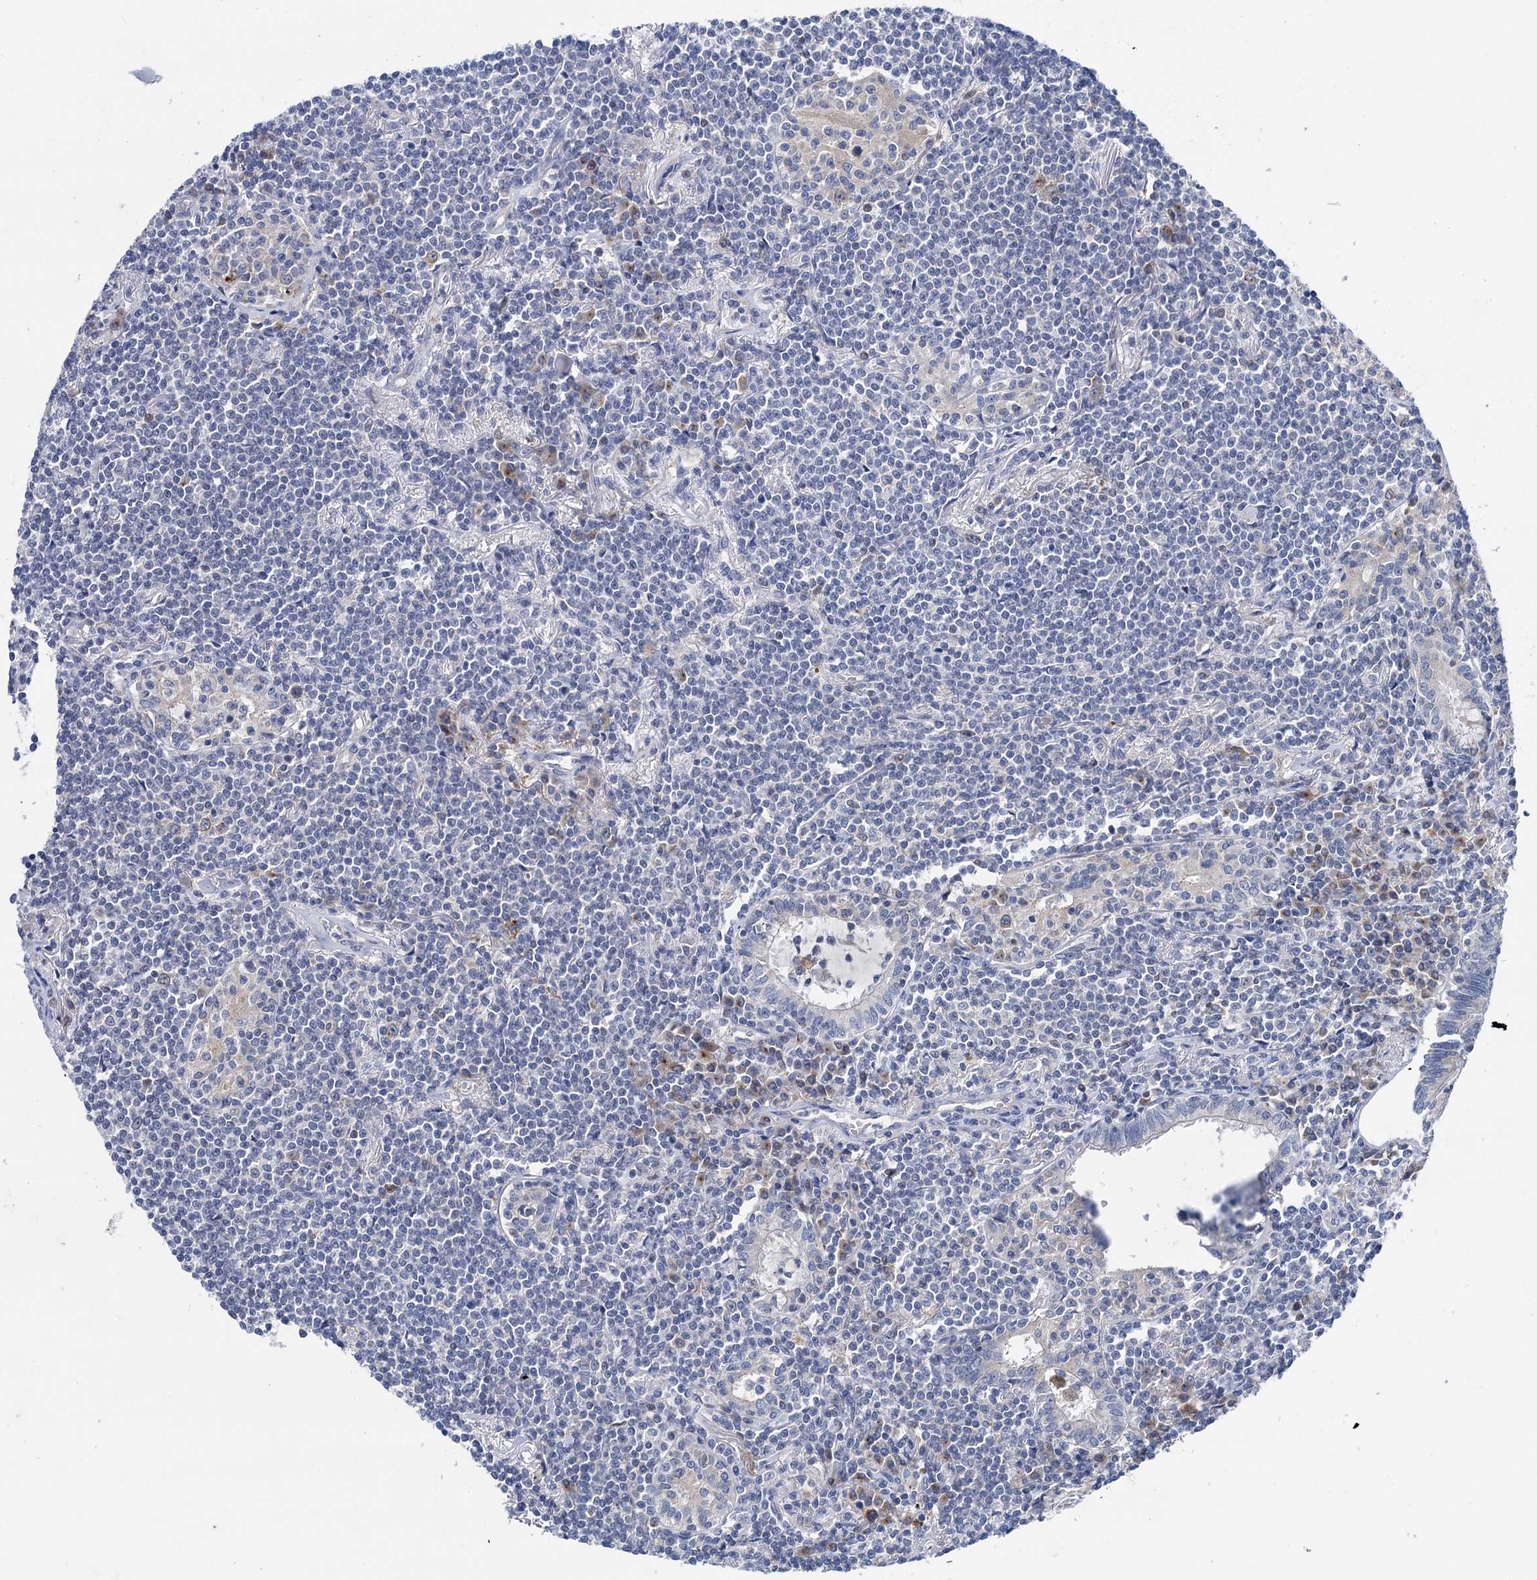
{"staining": {"intensity": "negative", "quantity": "none", "location": "none"}, "tissue": "lymphoma", "cell_type": "Tumor cells", "image_type": "cancer", "snomed": [{"axis": "morphology", "description": "Malignant lymphoma, non-Hodgkin's type, Low grade"}, {"axis": "topography", "description": "Lung"}], "caption": "Immunohistochemical staining of low-grade malignant lymphoma, non-Hodgkin's type demonstrates no significant expression in tumor cells.", "gene": "ZNRD2", "patient": {"sex": "female", "age": 71}}